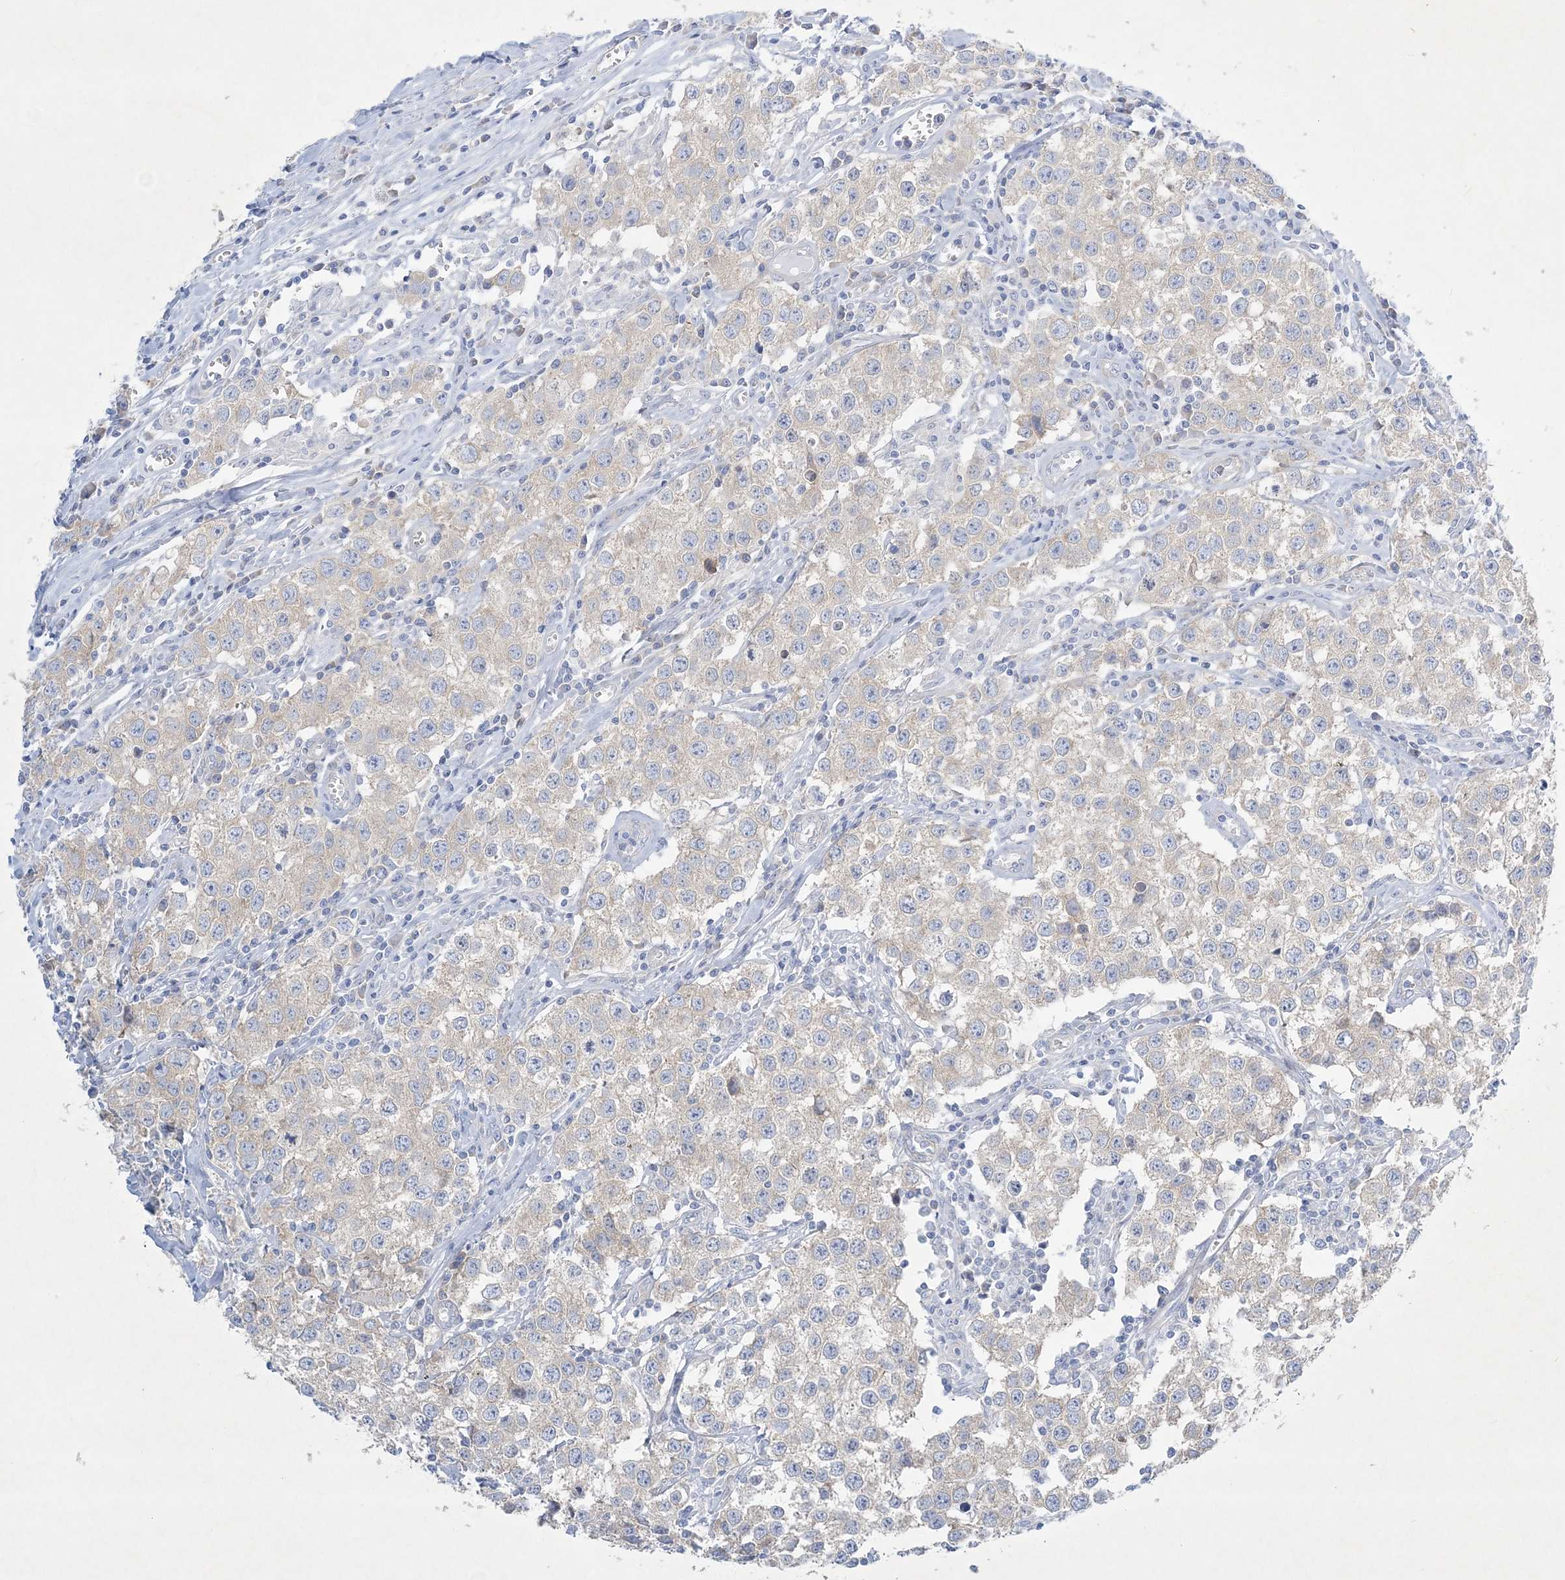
{"staining": {"intensity": "weak", "quantity": "25%-75%", "location": "cytoplasmic/membranous"}, "tissue": "testis cancer", "cell_type": "Tumor cells", "image_type": "cancer", "snomed": [{"axis": "morphology", "description": "Seminoma, NOS"}, {"axis": "morphology", "description": "Carcinoma, Embryonal, NOS"}, {"axis": "topography", "description": "Testis"}], "caption": "Brown immunohistochemical staining in testis seminoma exhibits weak cytoplasmic/membranous staining in about 25%-75% of tumor cells.", "gene": "FARSB", "patient": {"sex": "male", "age": 43}}